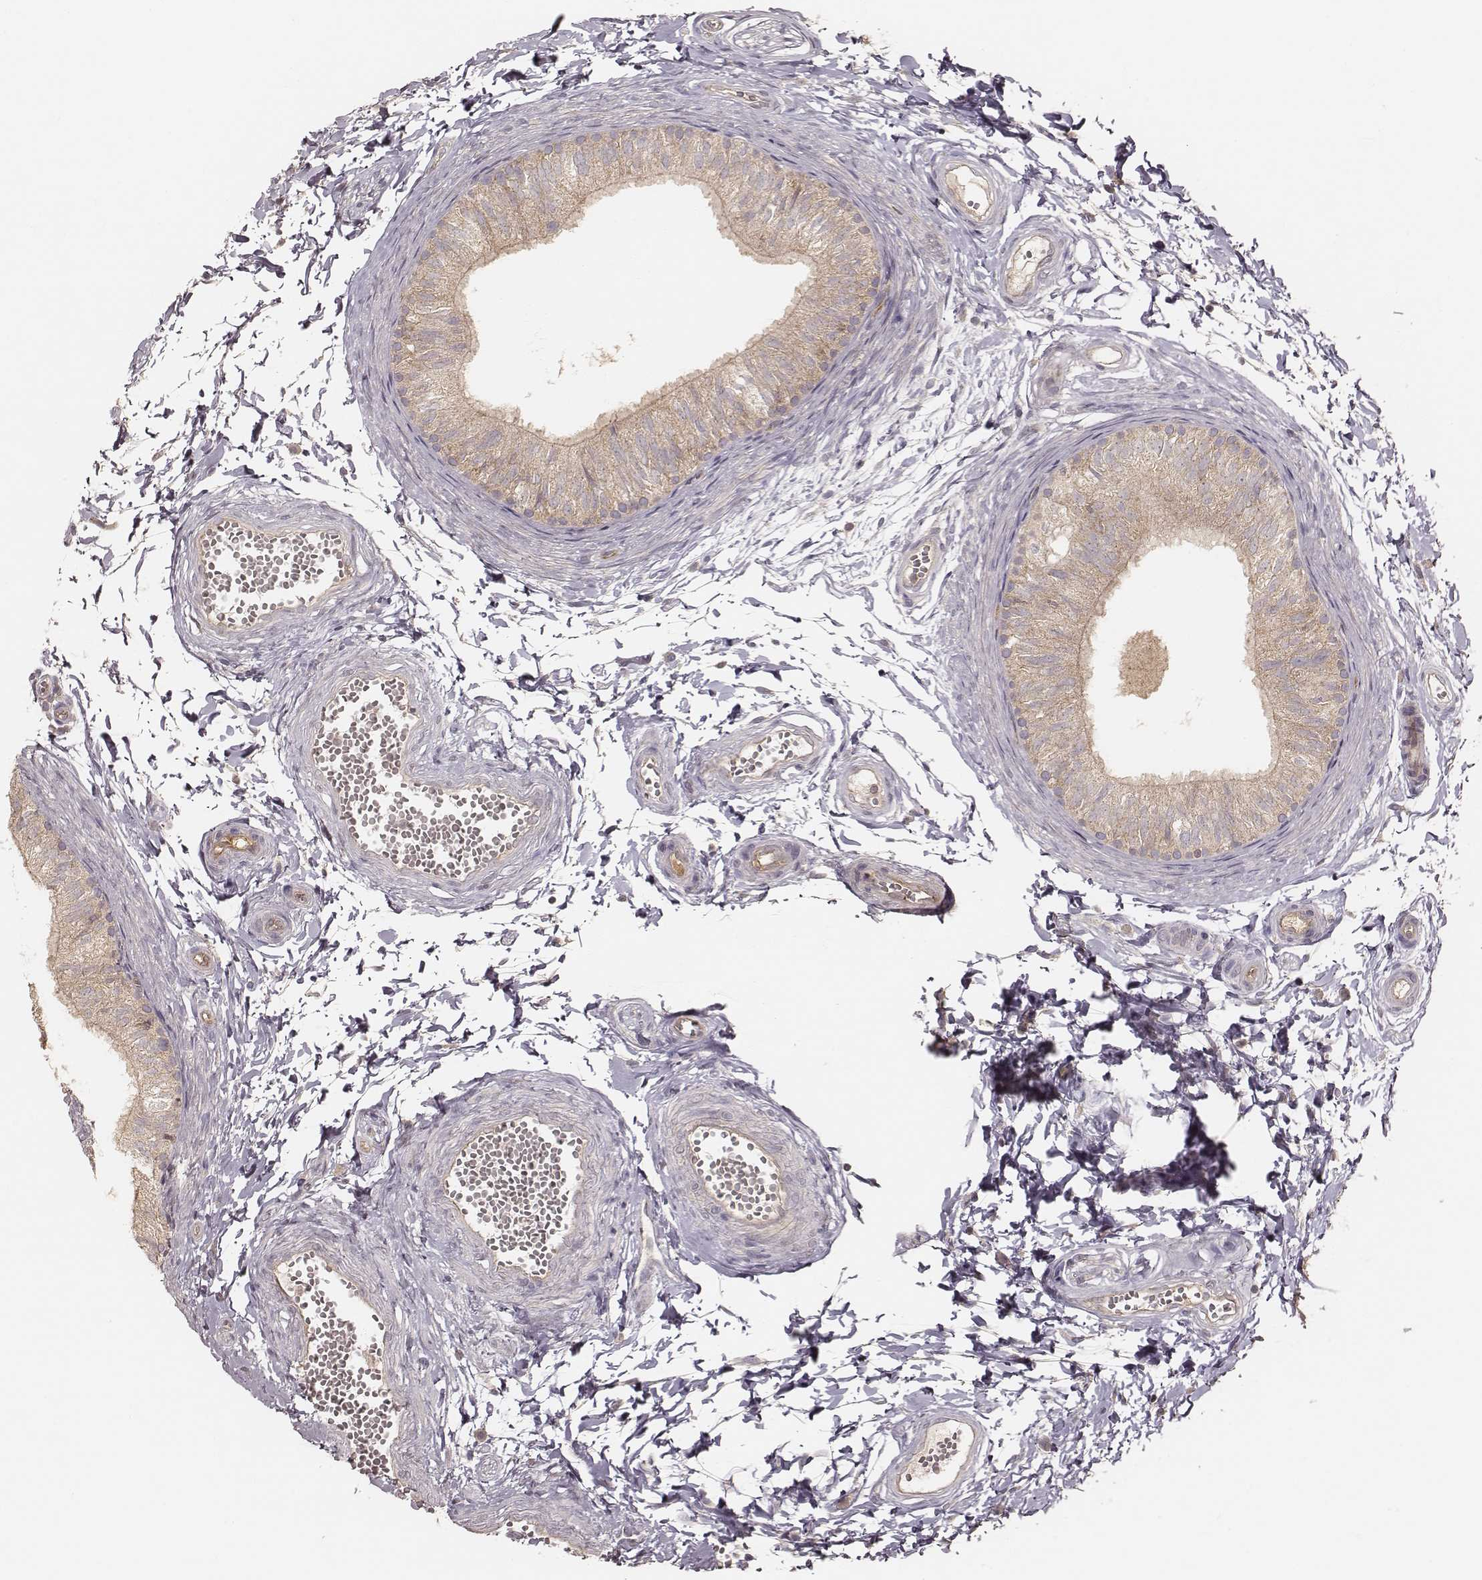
{"staining": {"intensity": "weak", "quantity": ">75%", "location": "cytoplasmic/membranous"}, "tissue": "epididymis", "cell_type": "Glandular cells", "image_type": "normal", "snomed": [{"axis": "morphology", "description": "Normal tissue, NOS"}, {"axis": "topography", "description": "Epididymis"}], "caption": "IHC of benign epididymis displays low levels of weak cytoplasmic/membranous positivity in about >75% of glandular cells.", "gene": "CARS1", "patient": {"sex": "male", "age": 22}}